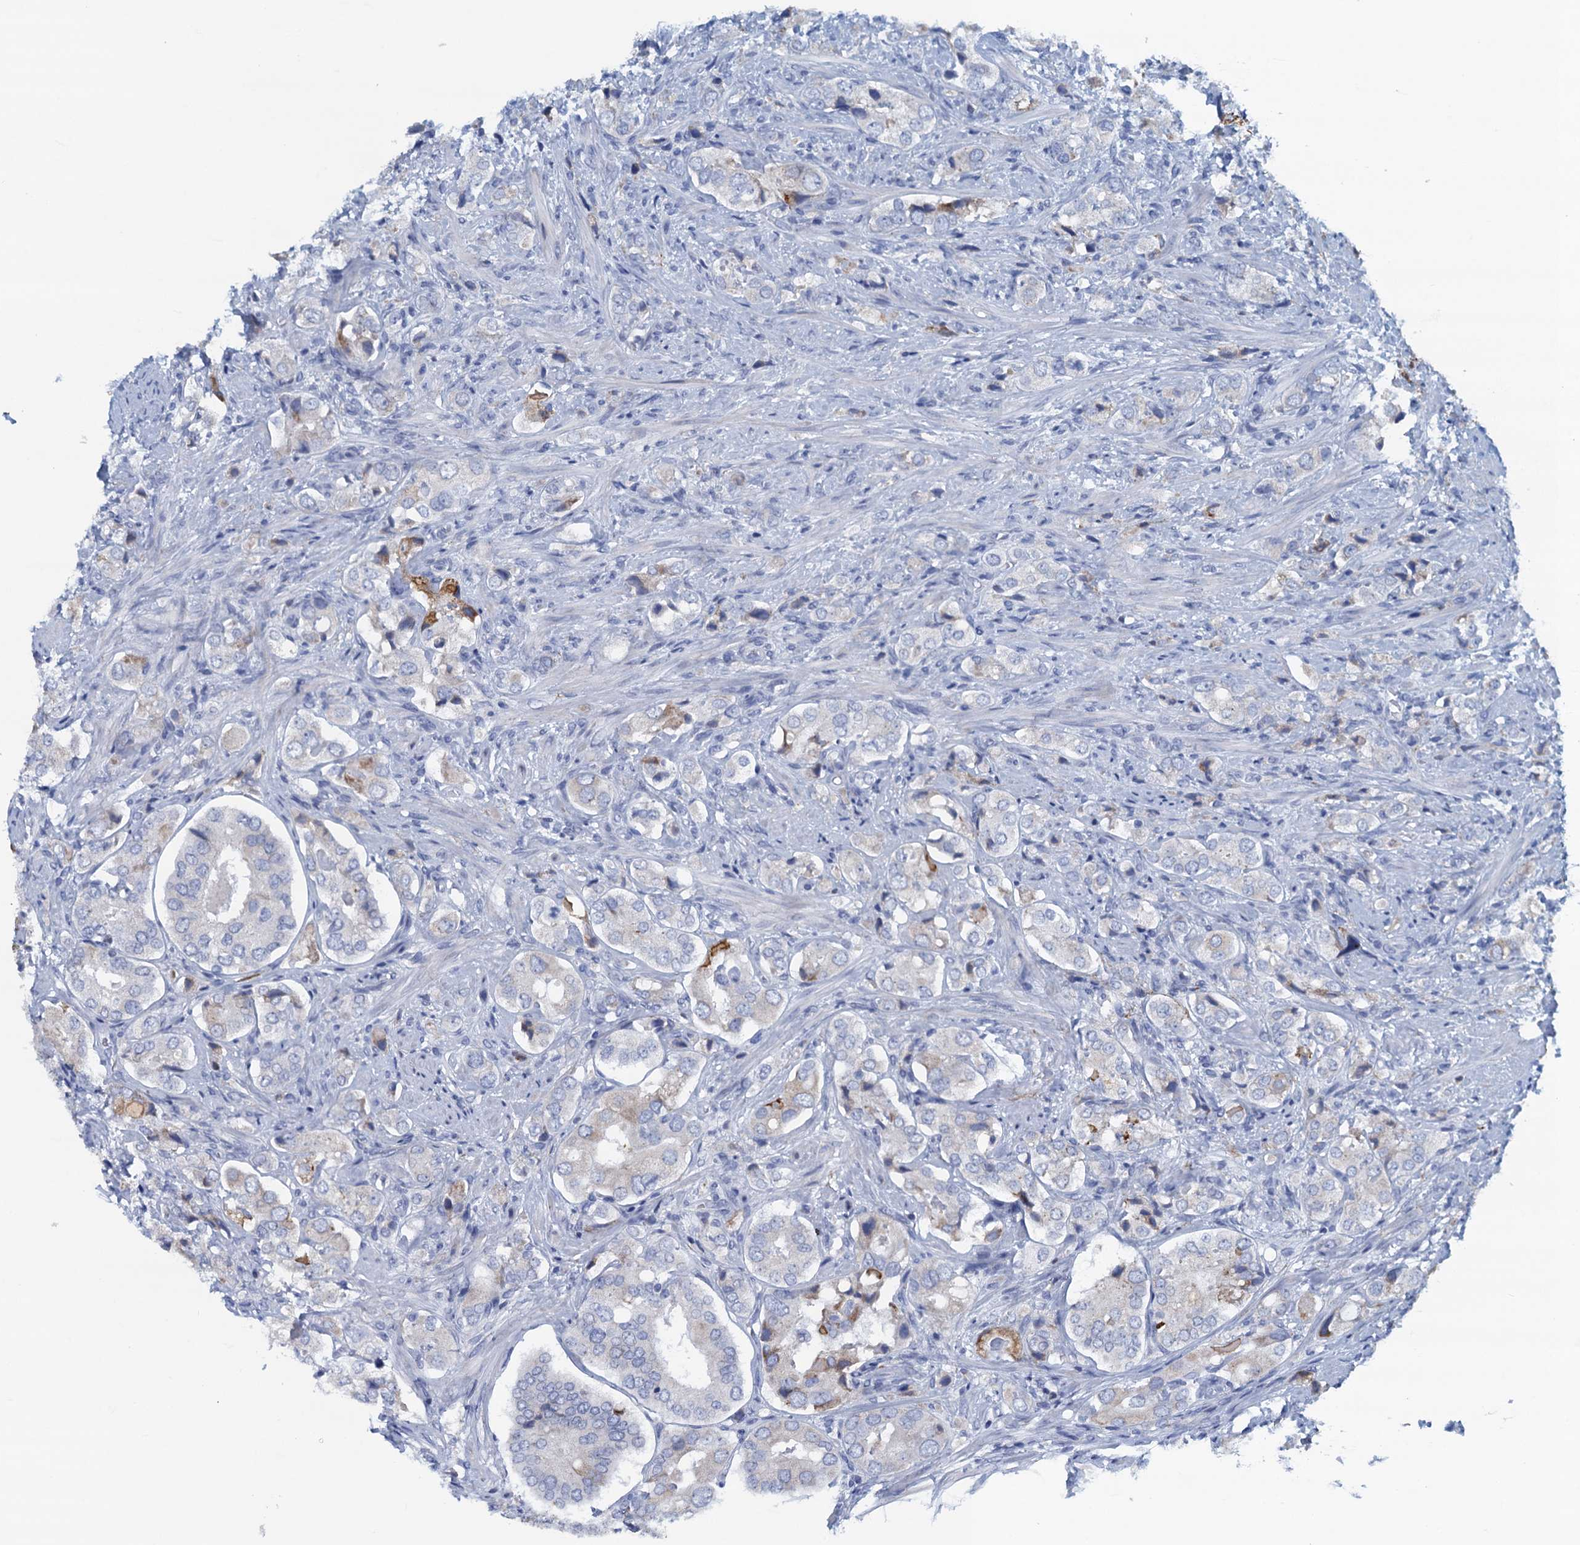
{"staining": {"intensity": "negative", "quantity": "none", "location": "none"}, "tissue": "prostate cancer", "cell_type": "Tumor cells", "image_type": "cancer", "snomed": [{"axis": "morphology", "description": "Adenocarcinoma, High grade"}, {"axis": "topography", "description": "Prostate"}], "caption": "Tumor cells are negative for protein expression in human prostate cancer (adenocarcinoma (high-grade)). (Stains: DAB immunohistochemistry (IHC) with hematoxylin counter stain, Microscopy: brightfield microscopy at high magnification).", "gene": "C10orf88", "patient": {"sex": "male", "age": 65}}